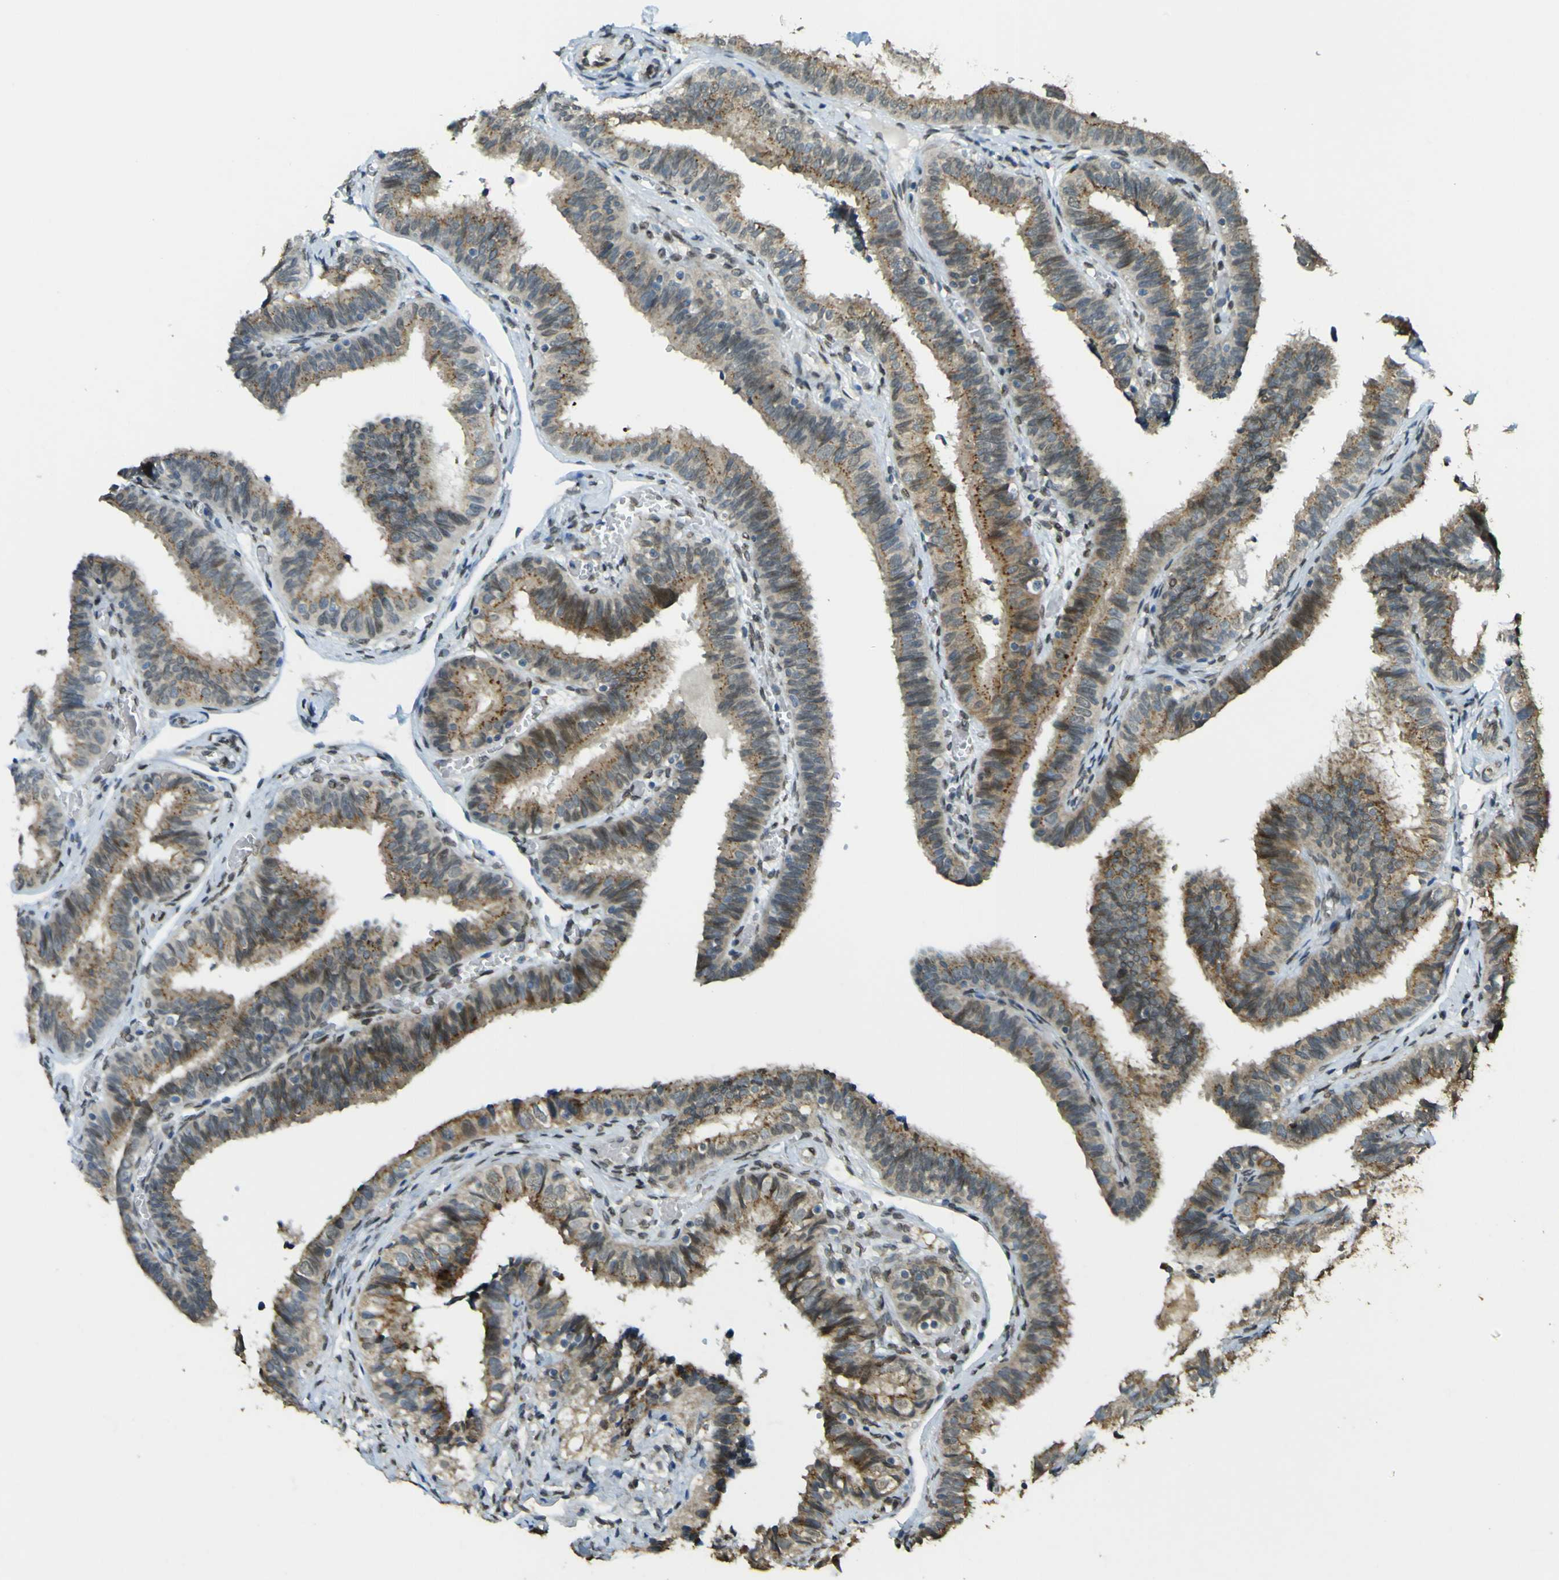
{"staining": {"intensity": "moderate", "quantity": "25%-75%", "location": "cytoplasmic/membranous,nuclear"}, "tissue": "fallopian tube", "cell_type": "Glandular cells", "image_type": "normal", "snomed": [{"axis": "morphology", "description": "Normal tissue, NOS"}, {"axis": "topography", "description": "Fallopian tube"}], "caption": "Immunohistochemistry of unremarkable fallopian tube shows medium levels of moderate cytoplasmic/membranous,nuclear staining in approximately 25%-75% of glandular cells.", "gene": "GALNT1", "patient": {"sex": "female", "age": 46}}